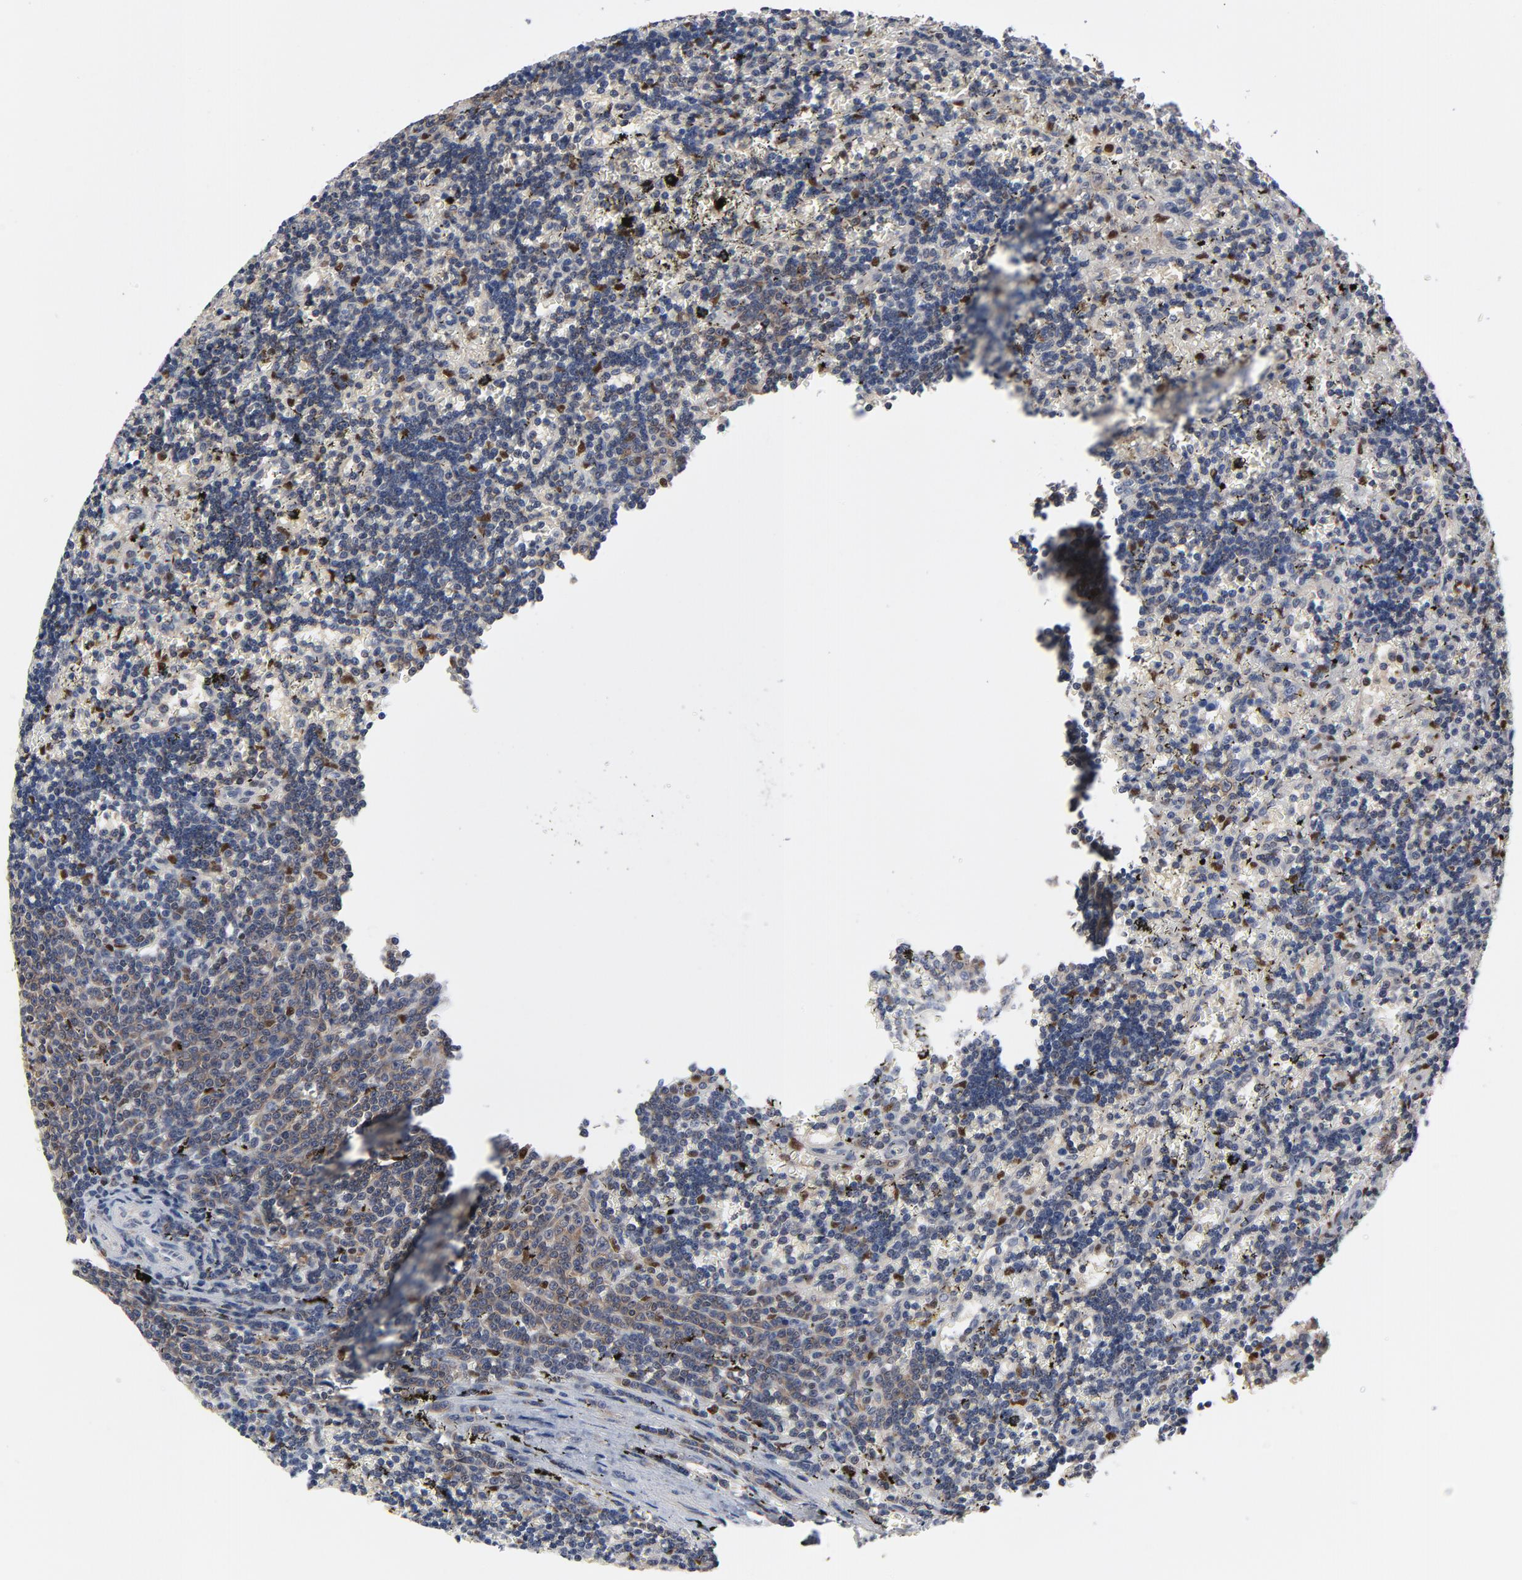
{"staining": {"intensity": "negative", "quantity": "none", "location": "none"}, "tissue": "lymphoma", "cell_type": "Tumor cells", "image_type": "cancer", "snomed": [{"axis": "morphology", "description": "Malignant lymphoma, non-Hodgkin's type, Low grade"}, {"axis": "topography", "description": "Spleen"}], "caption": "An IHC photomicrograph of lymphoma is shown. There is no staining in tumor cells of lymphoma.", "gene": "NFKB1", "patient": {"sex": "male", "age": 60}}